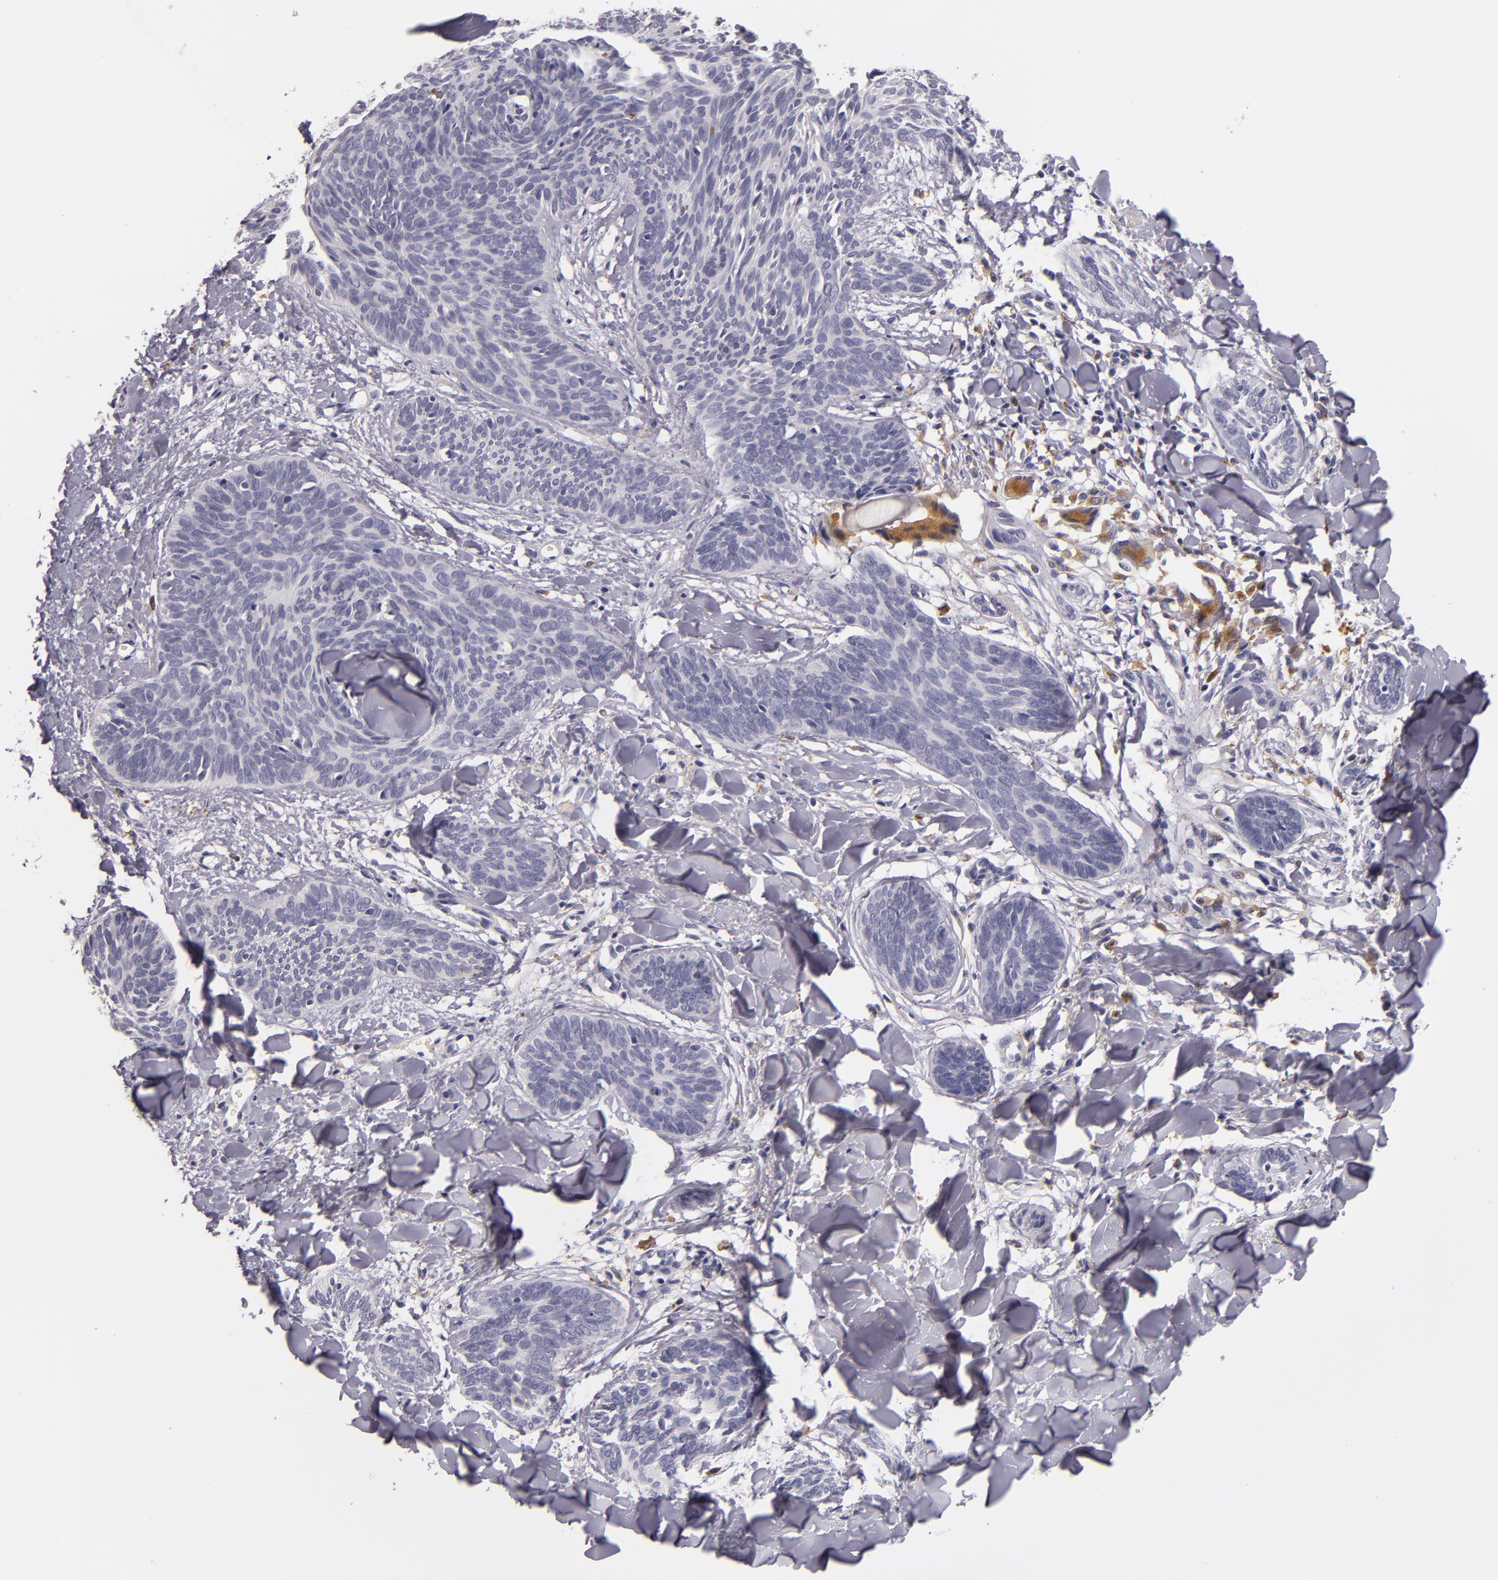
{"staining": {"intensity": "negative", "quantity": "none", "location": "none"}, "tissue": "skin cancer", "cell_type": "Tumor cells", "image_type": "cancer", "snomed": [{"axis": "morphology", "description": "Basal cell carcinoma"}, {"axis": "topography", "description": "Skin"}], "caption": "Image shows no significant protein positivity in tumor cells of skin basal cell carcinoma. Brightfield microscopy of IHC stained with DAB (brown) and hematoxylin (blue), captured at high magnification.", "gene": "TLR8", "patient": {"sex": "female", "age": 81}}